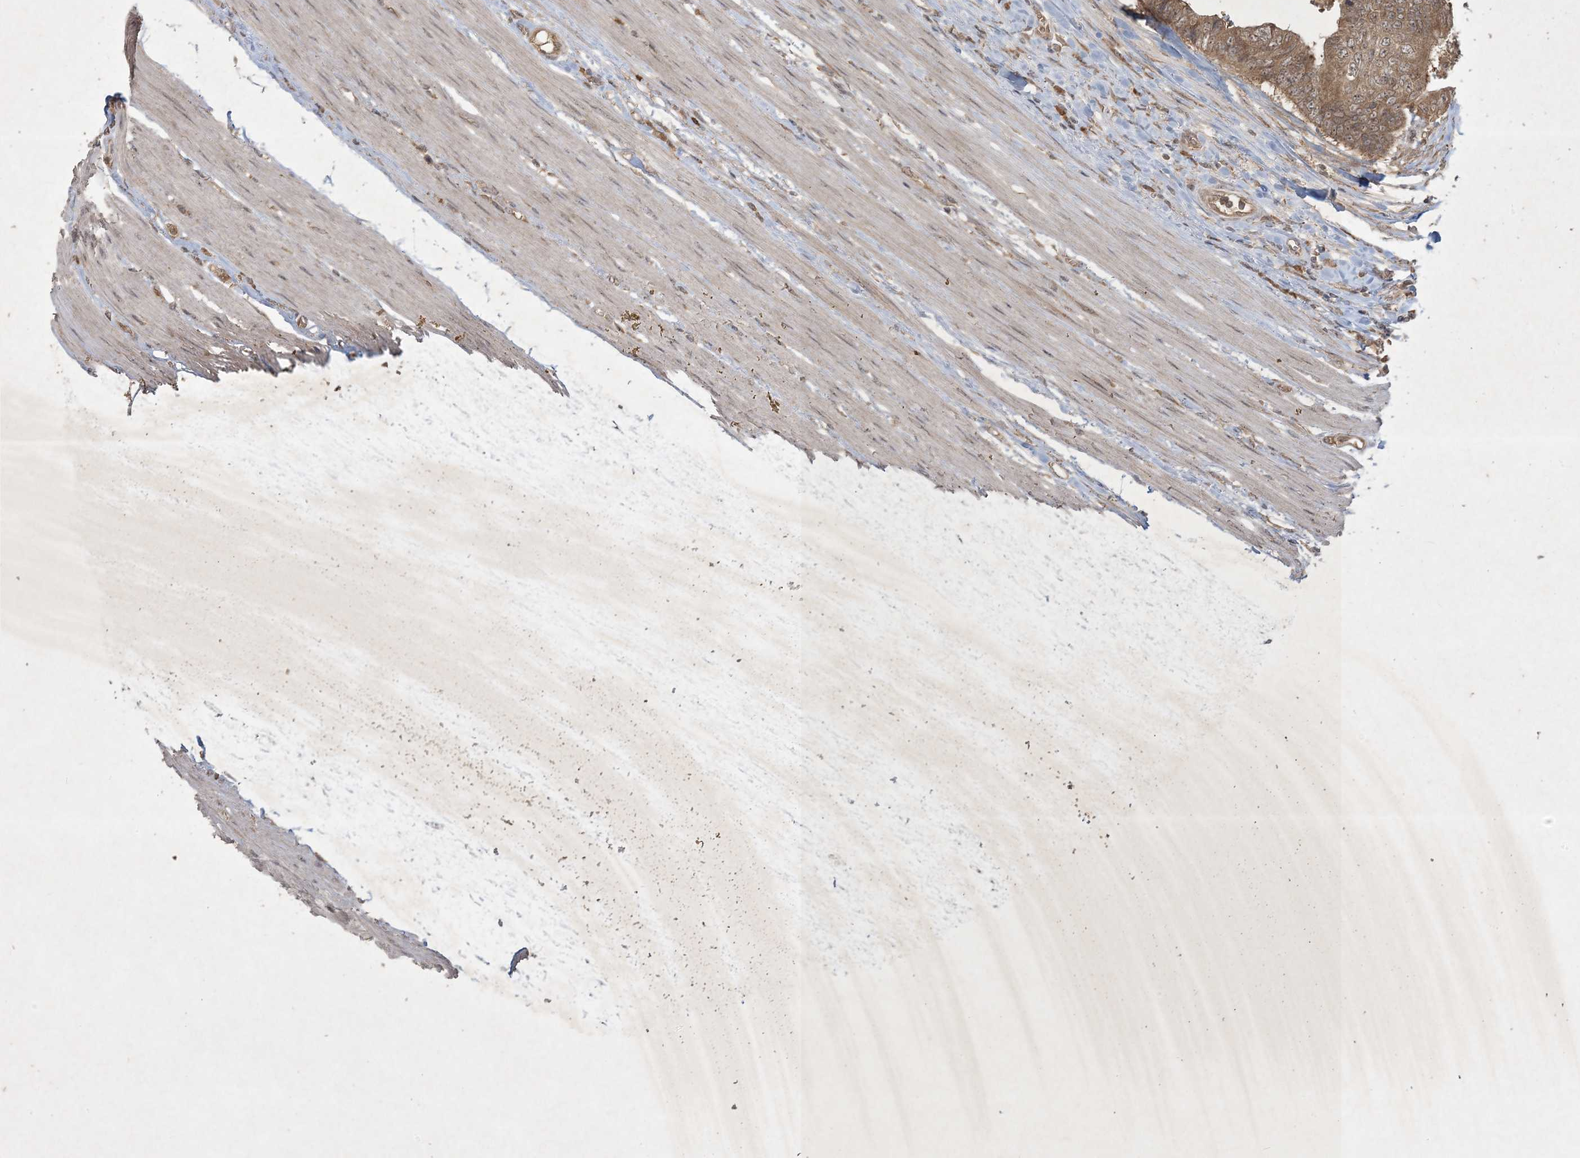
{"staining": {"intensity": "moderate", "quantity": ">75%", "location": "cytoplasmic/membranous,nuclear"}, "tissue": "colorectal cancer", "cell_type": "Tumor cells", "image_type": "cancer", "snomed": [{"axis": "morphology", "description": "Adenocarcinoma, NOS"}, {"axis": "topography", "description": "Rectum"}], "caption": "This histopathology image shows colorectal adenocarcinoma stained with IHC to label a protein in brown. The cytoplasmic/membranous and nuclear of tumor cells show moderate positivity for the protein. Nuclei are counter-stained blue.", "gene": "NRBP2", "patient": {"sex": "male", "age": 84}}